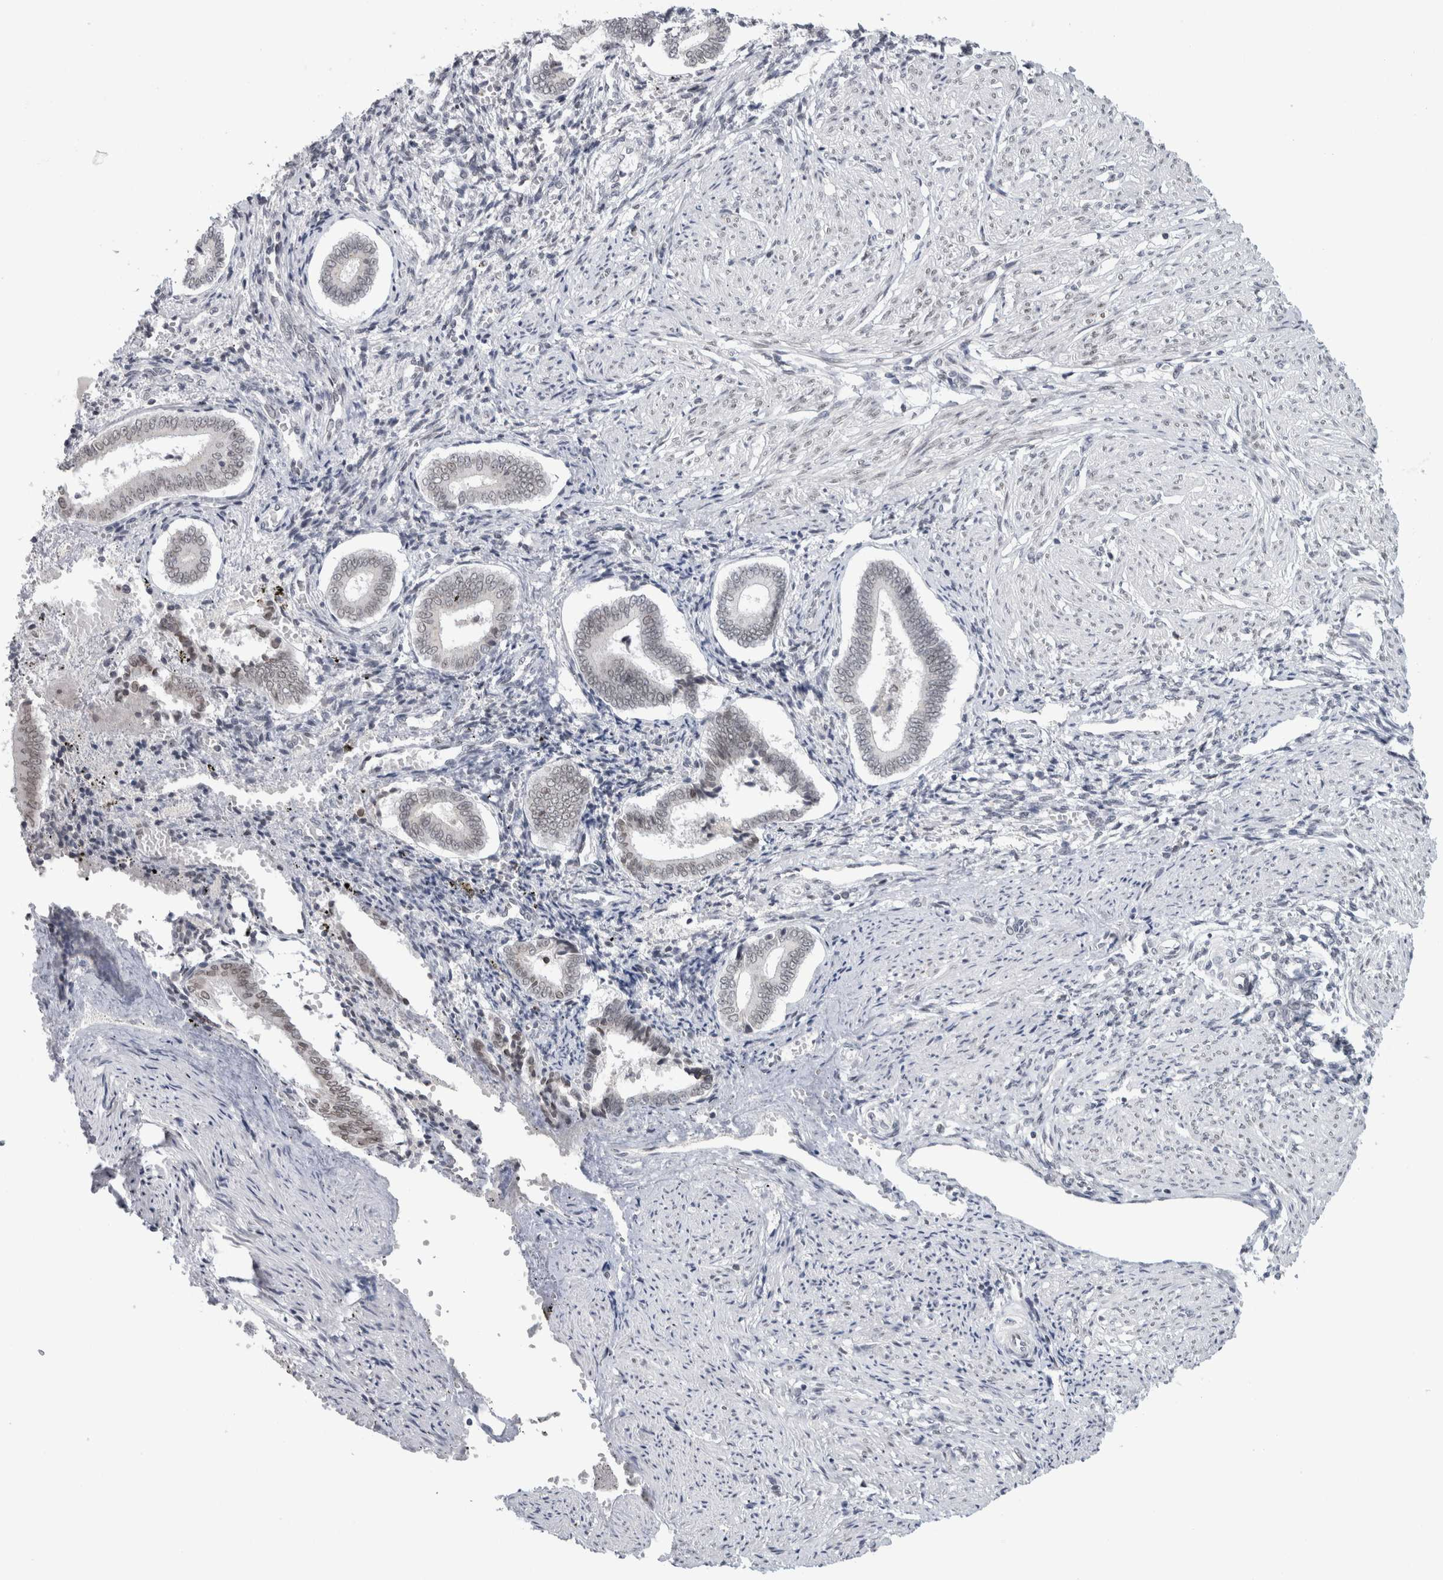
{"staining": {"intensity": "negative", "quantity": "none", "location": "none"}, "tissue": "endometrium", "cell_type": "Cells in endometrial stroma", "image_type": "normal", "snomed": [{"axis": "morphology", "description": "Normal tissue, NOS"}, {"axis": "topography", "description": "Endometrium"}], "caption": "Endometrium stained for a protein using immunohistochemistry demonstrates no expression cells in endometrial stroma.", "gene": "ZNF770", "patient": {"sex": "female", "age": 42}}